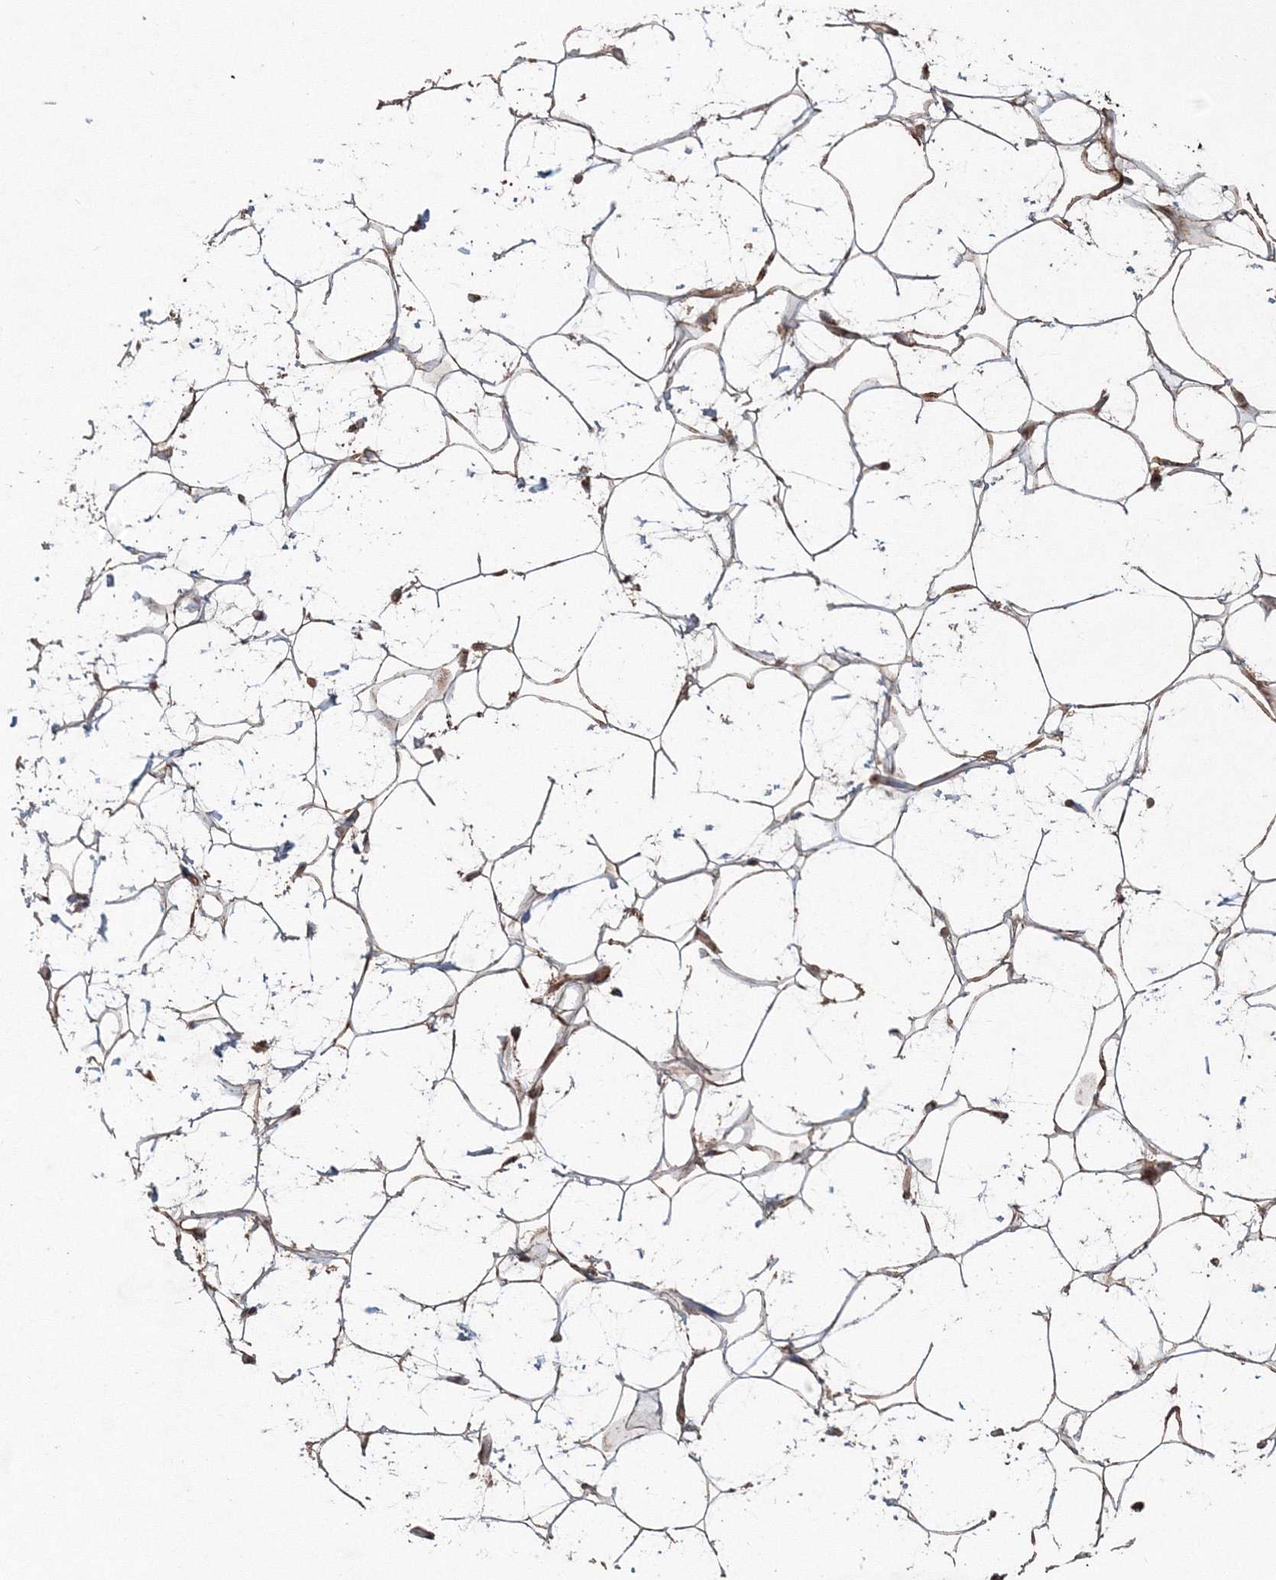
{"staining": {"intensity": "moderate", "quantity": ">75%", "location": "cytoplasmic/membranous"}, "tissue": "adipose tissue", "cell_type": "Adipocytes", "image_type": "normal", "snomed": [{"axis": "morphology", "description": "Normal tissue, NOS"}, {"axis": "topography", "description": "Breast"}], "caption": "Unremarkable adipose tissue reveals moderate cytoplasmic/membranous staining in approximately >75% of adipocytes, visualized by immunohistochemistry.", "gene": "ANAPC16", "patient": {"sex": "female", "age": 26}}